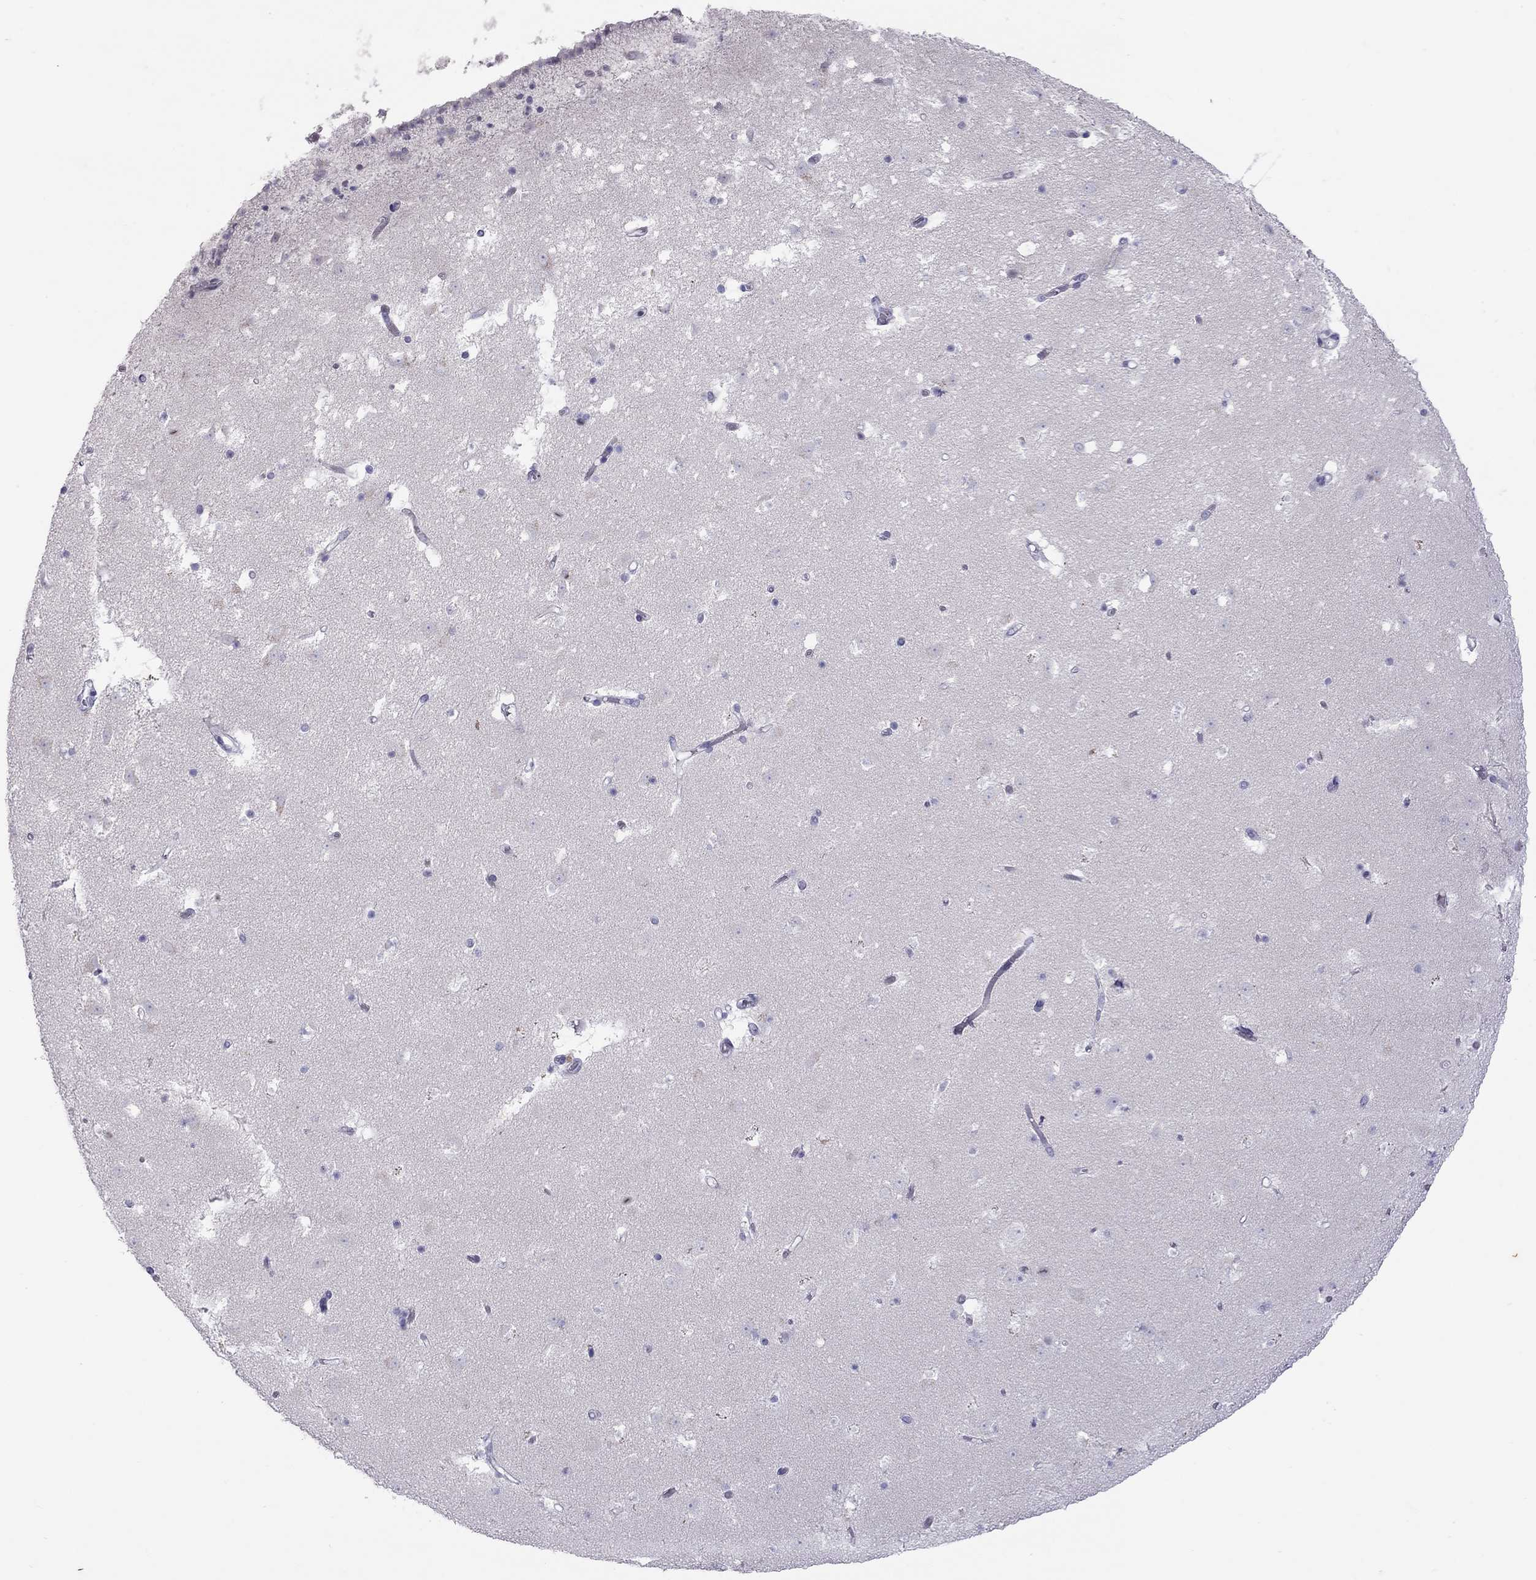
{"staining": {"intensity": "negative", "quantity": "none", "location": "none"}, "tissue": "caudate", "cell_type": "Glial cells", "image_type": "normal", "snomed": [{"axis": "morphology", "description": "Normal tissue, NOS"}, {"axis": "topography", "description": "Lateral ventricle wall"}], "caption": "An image of caudate stained for a protein reveals no brown staining in glial cells.", "gene": "MUC16", "patient": {"sex": "female", "age": 42}}